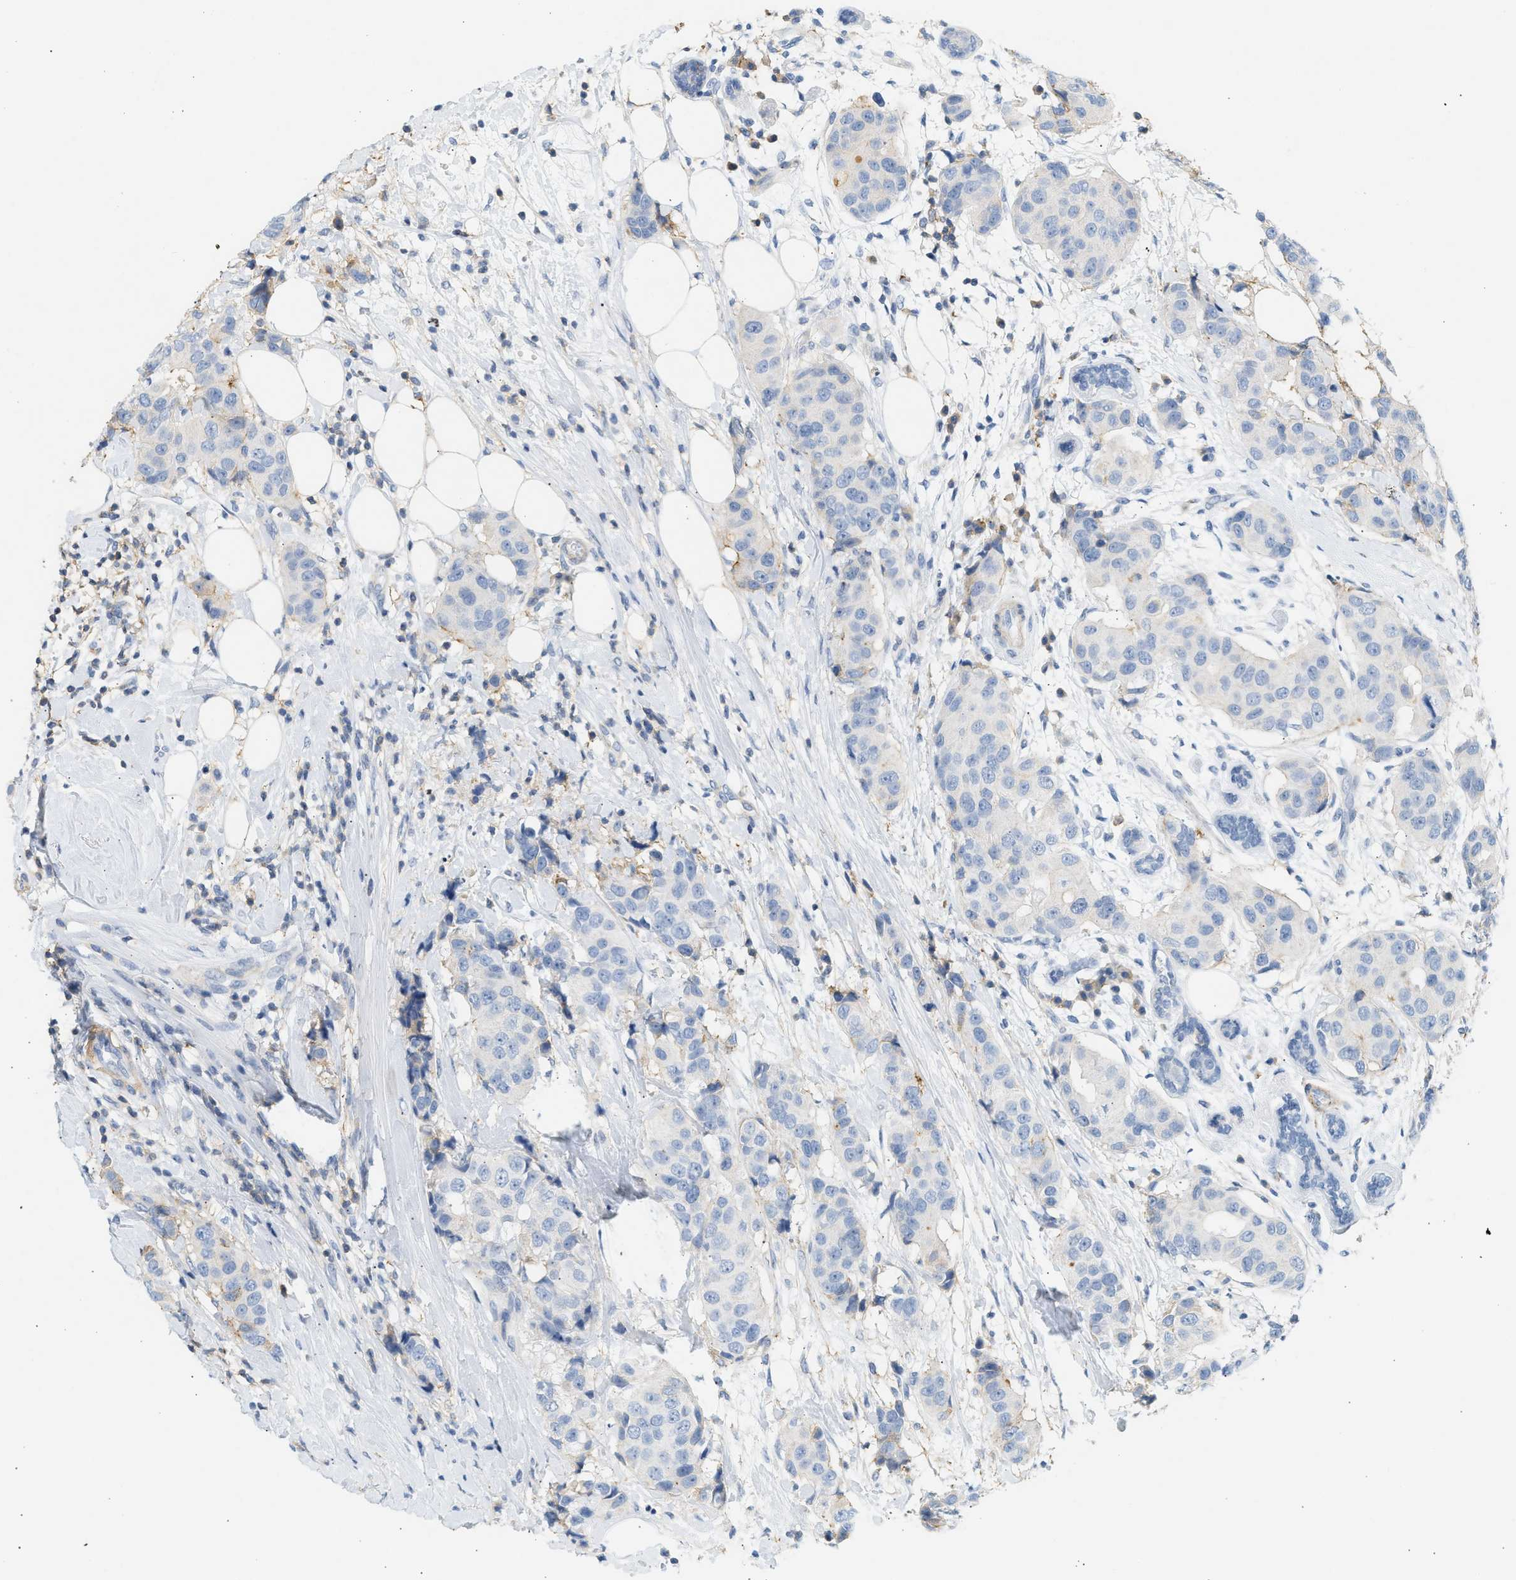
{"staining": {"intensity": "moderate", "quantity": "<25%", "location": "cytoplasmic/membranous"}, "tissue": "breast cancer", "cell_type": "Tumor cells", "image_type": "cancer", "snomed": [{"axis": "morphology", "description": "Normal tissue, NOS"}, {"axis": "morphology", "description": "Duct carcinoma"}, {"axis": "topography", "description": "Breast"}], "caption": "Immunohistochemistry photomicrograph of neoplastic tissue: human breast invasive ductal carcinoma stained using immunohistochemistry (IHC) reveals low levels of moderate protein expression localized specifically in the cytoplasmic/membranous of tumor cells, appearing as a cytoplasmic/membranous brown color.", "gene": "BVES", "patient": {"sex": "female", "age": 39}}